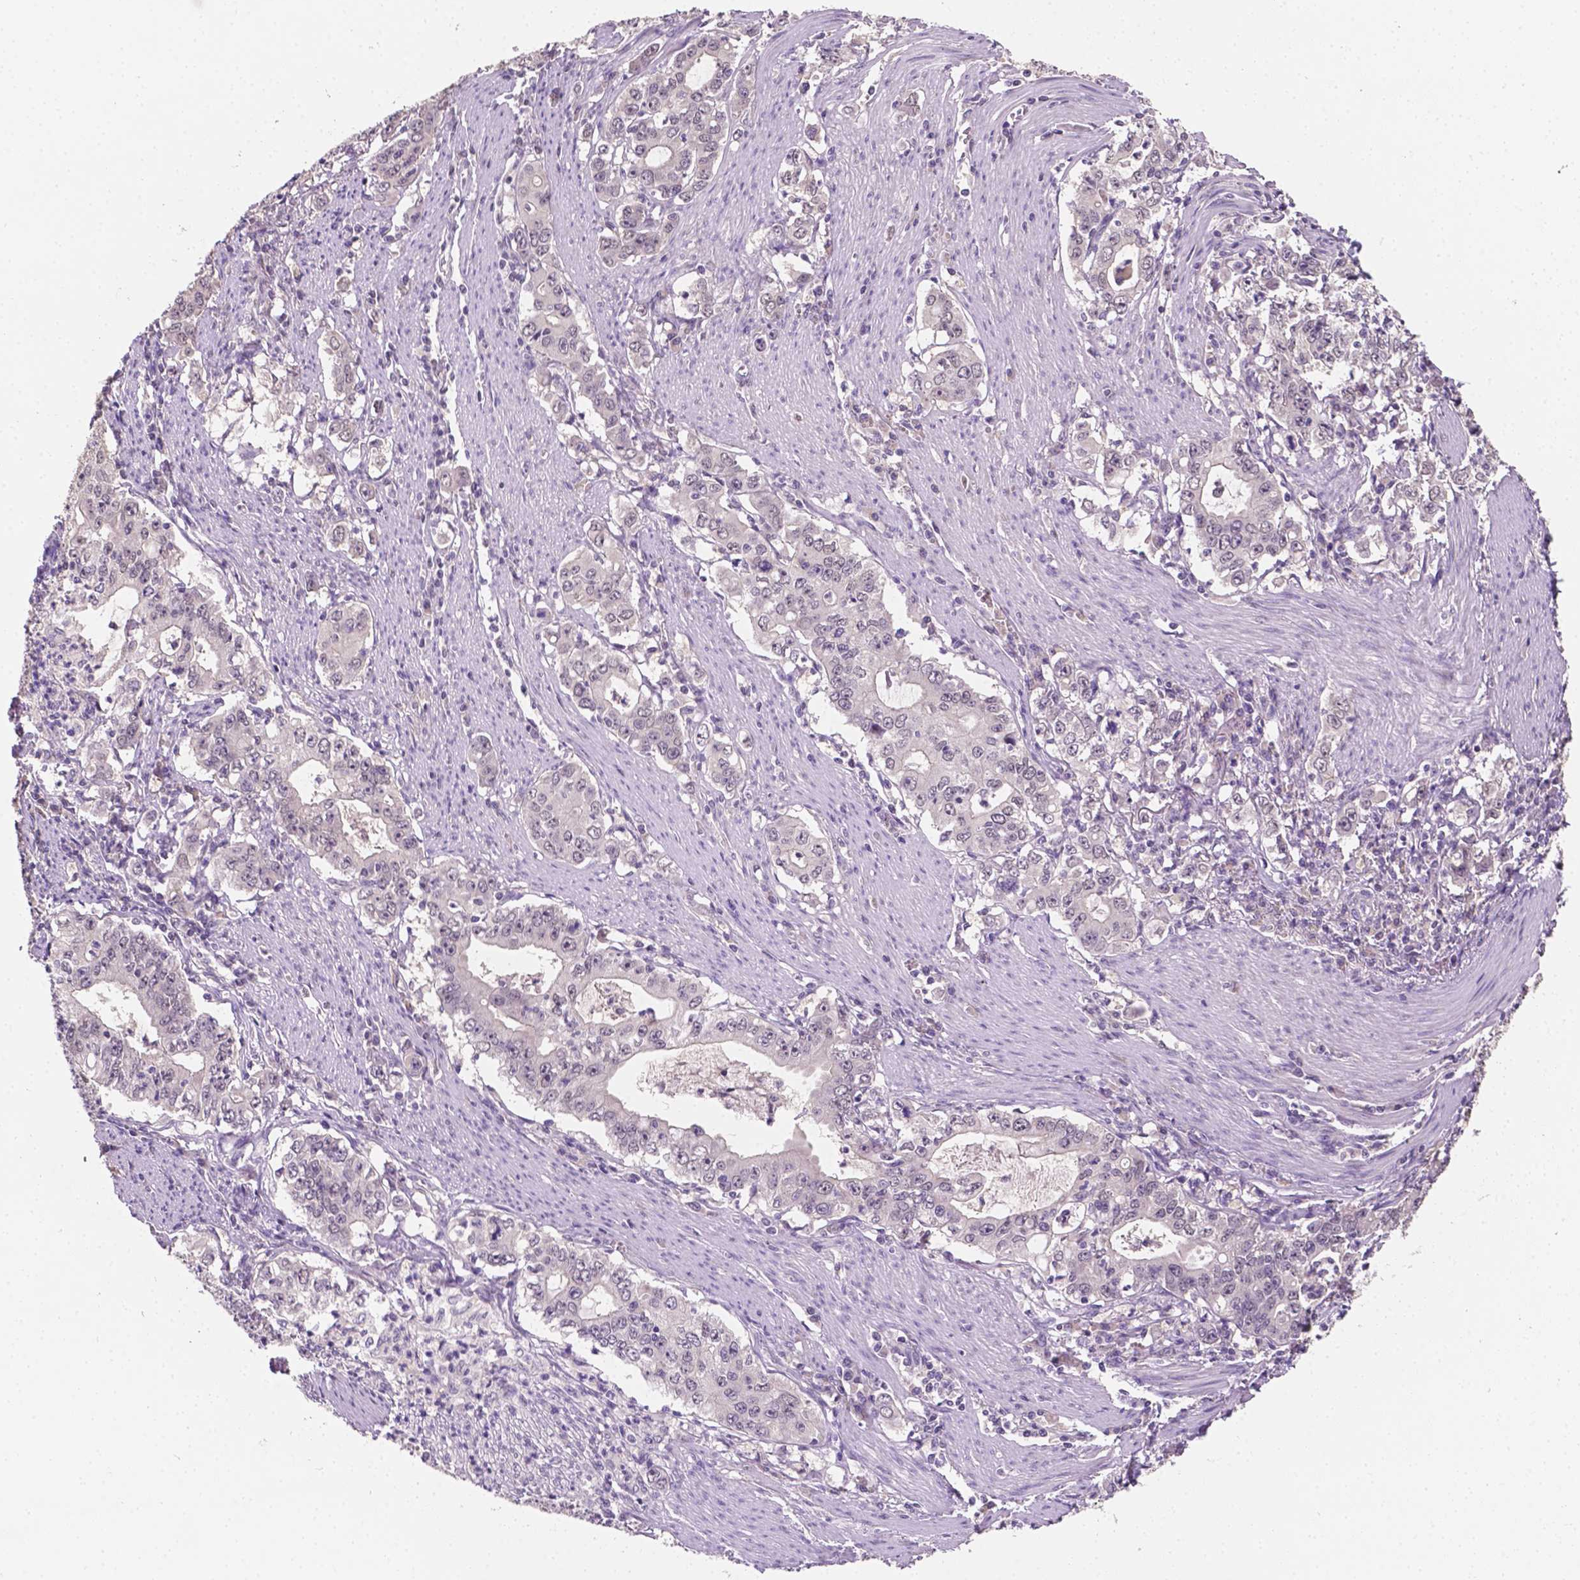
{"staining": {"intensity": "moderate", "quantity": "<25%", "location": "cytoplasmic/membranous"}, "tissue": "stomach cancer", "cell_type": "Tumor cells", "image_type": "cancer", "snomed": [{"axis": "morphology", "description": "Adenocarcinoma, NOS"}, {"axis": "topography", "description": "Stomach, lower"}], "caption": "Immunohistochemistry image of neoplastic tissue: stomach adenocarcinoma stained using immunohistochemistry (IHC) shows low levels of moderate protein expression localized specifically in the cytoplasmic/membranous of tumor cells, appearing as a cytoplasmic/membranous brown color.", "gene": "MROH6", "patient": {"sex": "female", "age": 72}}